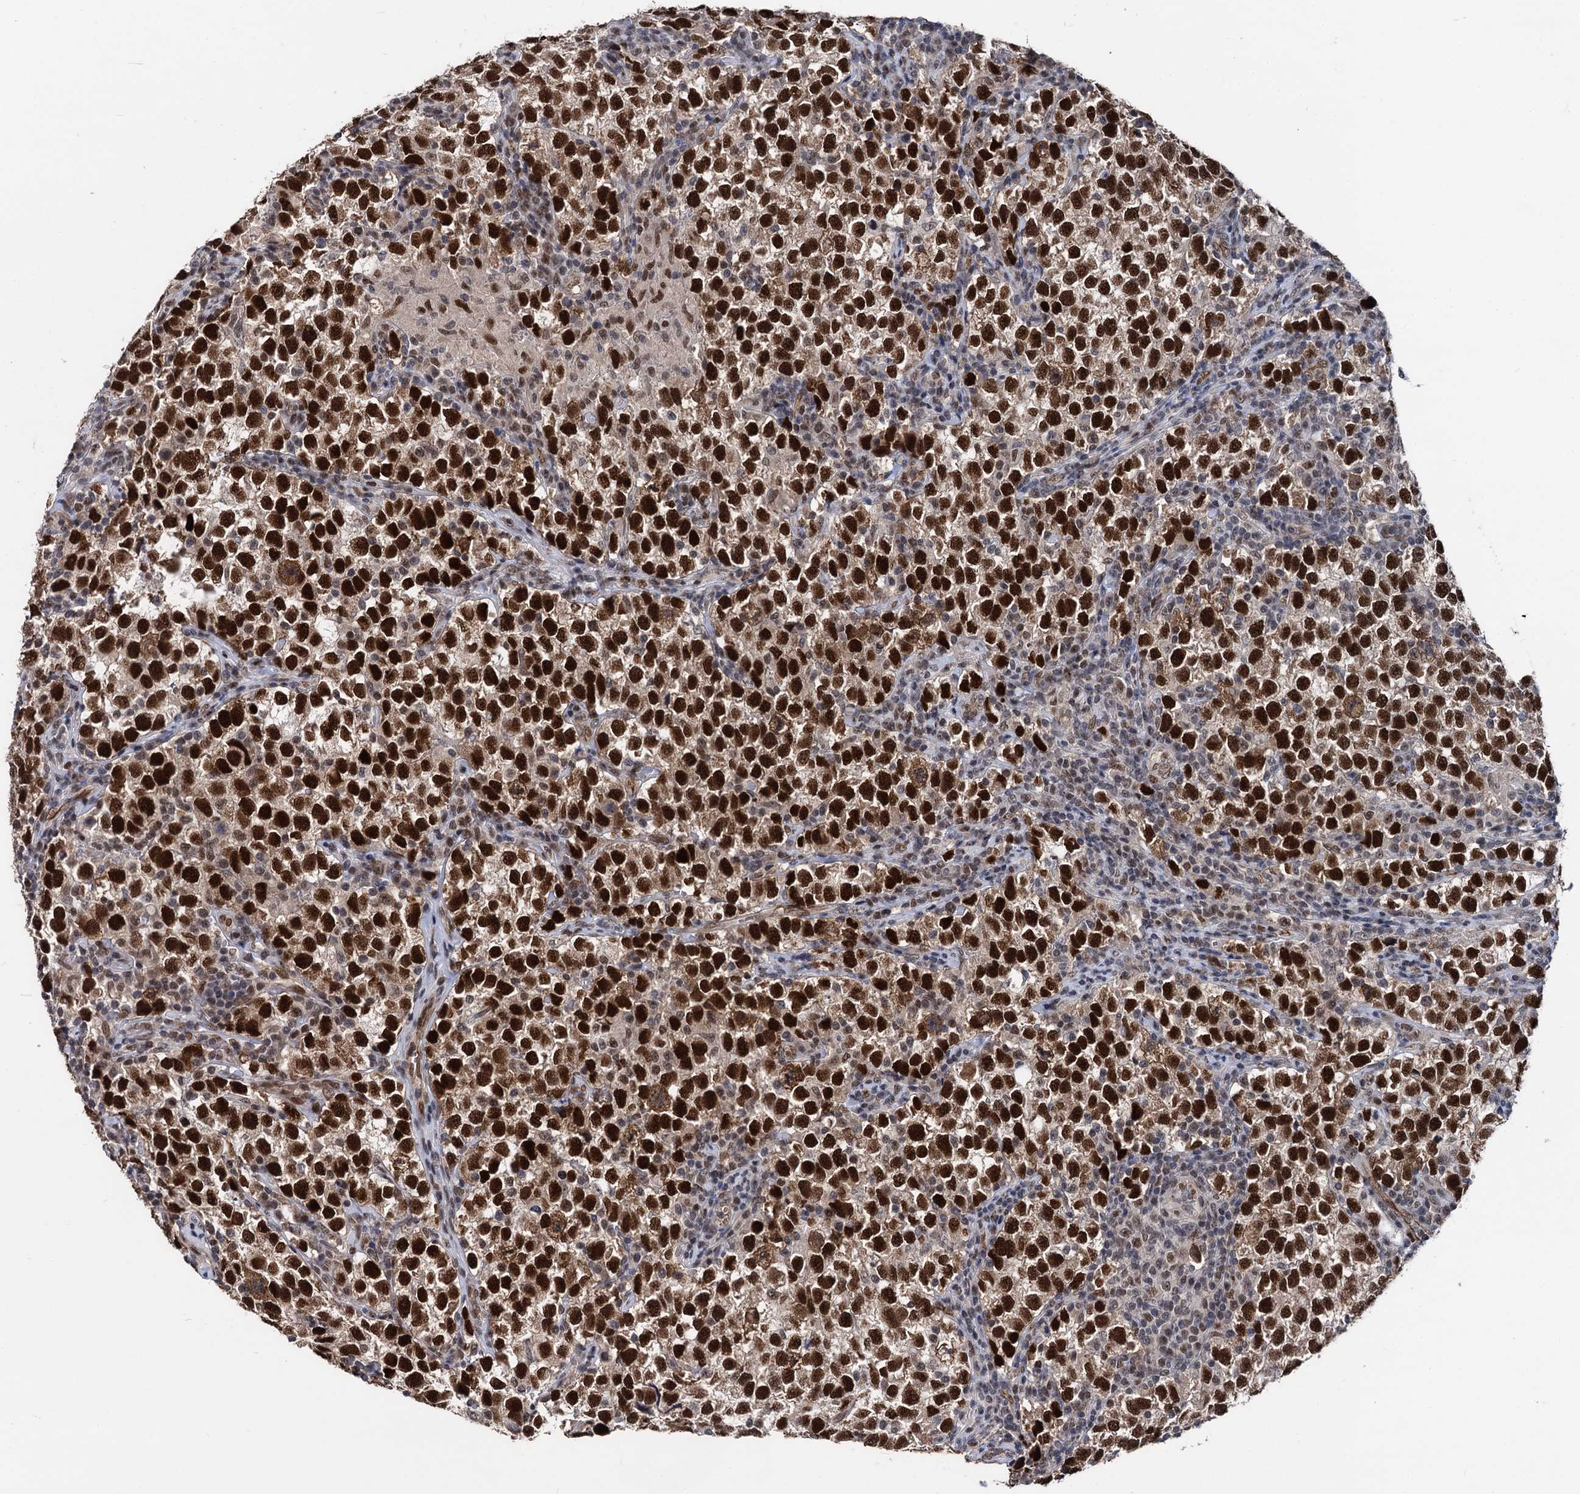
{"staining": {"intensity": "strong", "quantity": ">75%", "location": "nuclear"}, "tissue": "testis cancer", "cell_type": "Tumor cells", "image_type": "cancer", "snomed": [{"axis": "morphology", "description": "Normal tissue, NOS"}, {"axis": "morphology", "description": "Seminoma, NOS"}, {"axis": "topography", "description": "Testis"}], "caption": "Strong nuclear positivity for a protein is seen in about >75% of tumor cells of testis cancer using immunohistochemistry (IHC).", "gene": "GALNT11", "patient": {"sex": "male", "age": 43}}